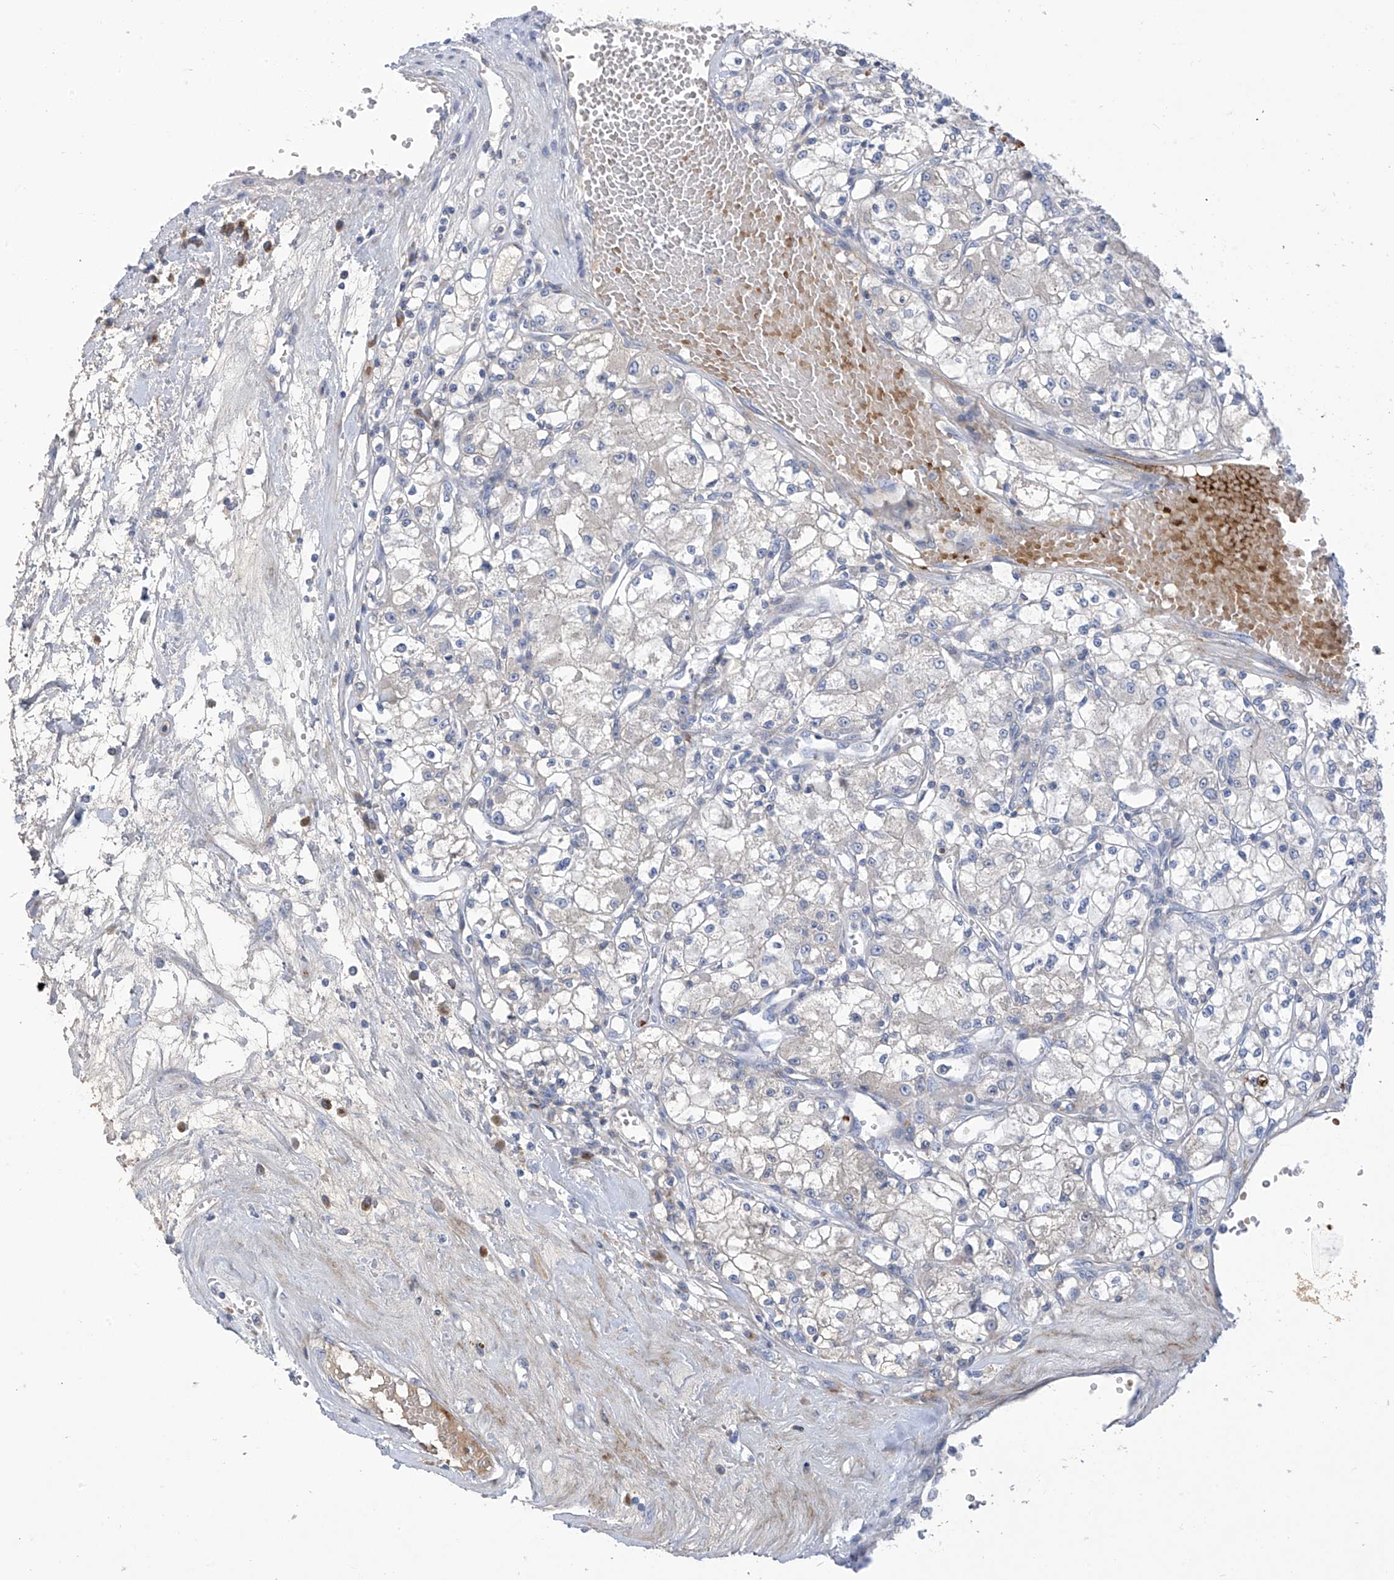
{"staining": {"intensity": "negative", "quantity": "none", "location": "none"}, "tissue": "renal cancer", "cell_type": "Tumor cells", "image_type": "cancer", "snomed": [{"axis": "morphology", "description": "Adenocarcinoma, NOS"}, {"axis": "topography", "description": "Kidney"}], "caption": "Protein analysis of adenocarcinoma (renal) displays no significant positivity in tumor cells.", "gene": "SLCO4A1", "patient": {"sex": "female", "age": 59}}